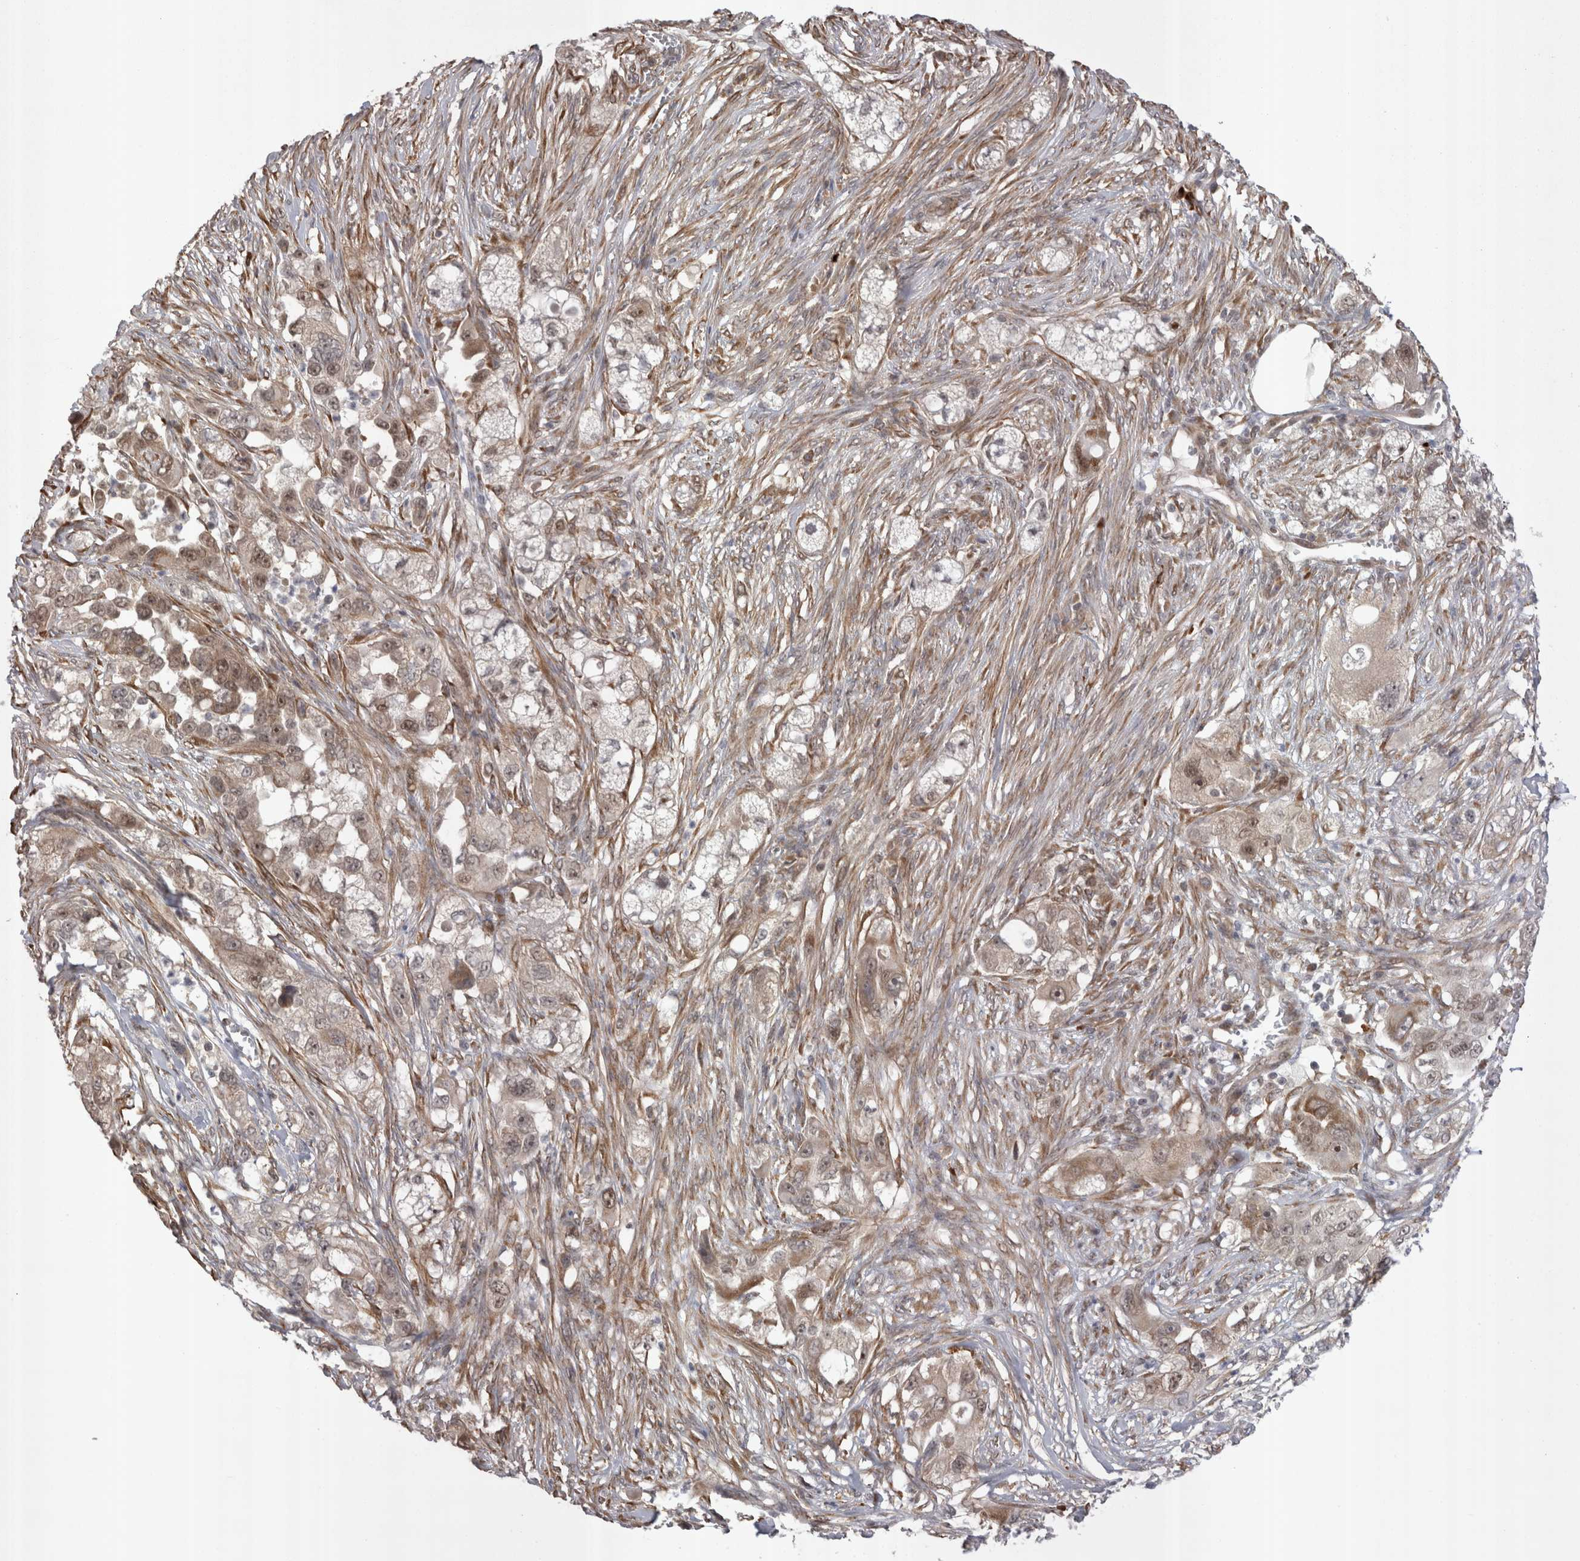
{"staining": {"intensity": "weak", "quantity": ">75%", "location": "cytoplasmic/membranous,nuclear"}, "tissue": "pancreatic cancer", "cell_type": "Tumor cells", "image_type": "cancer", "snomed": [{"axis": "morphology", "description": "Adenocarcinoma, NOS"}, {"axis": "topography", "description": "Pancreas"}], "caption": "Pancreatic adenocarcinoma was stained to show a protein in brown. There is low levels of weak cytoplasmic/membranous and nuclear positivity in about >75% of tumor cells.", "gene": "EXOSC4", "patient": {"sex": "female", "age": 78}}